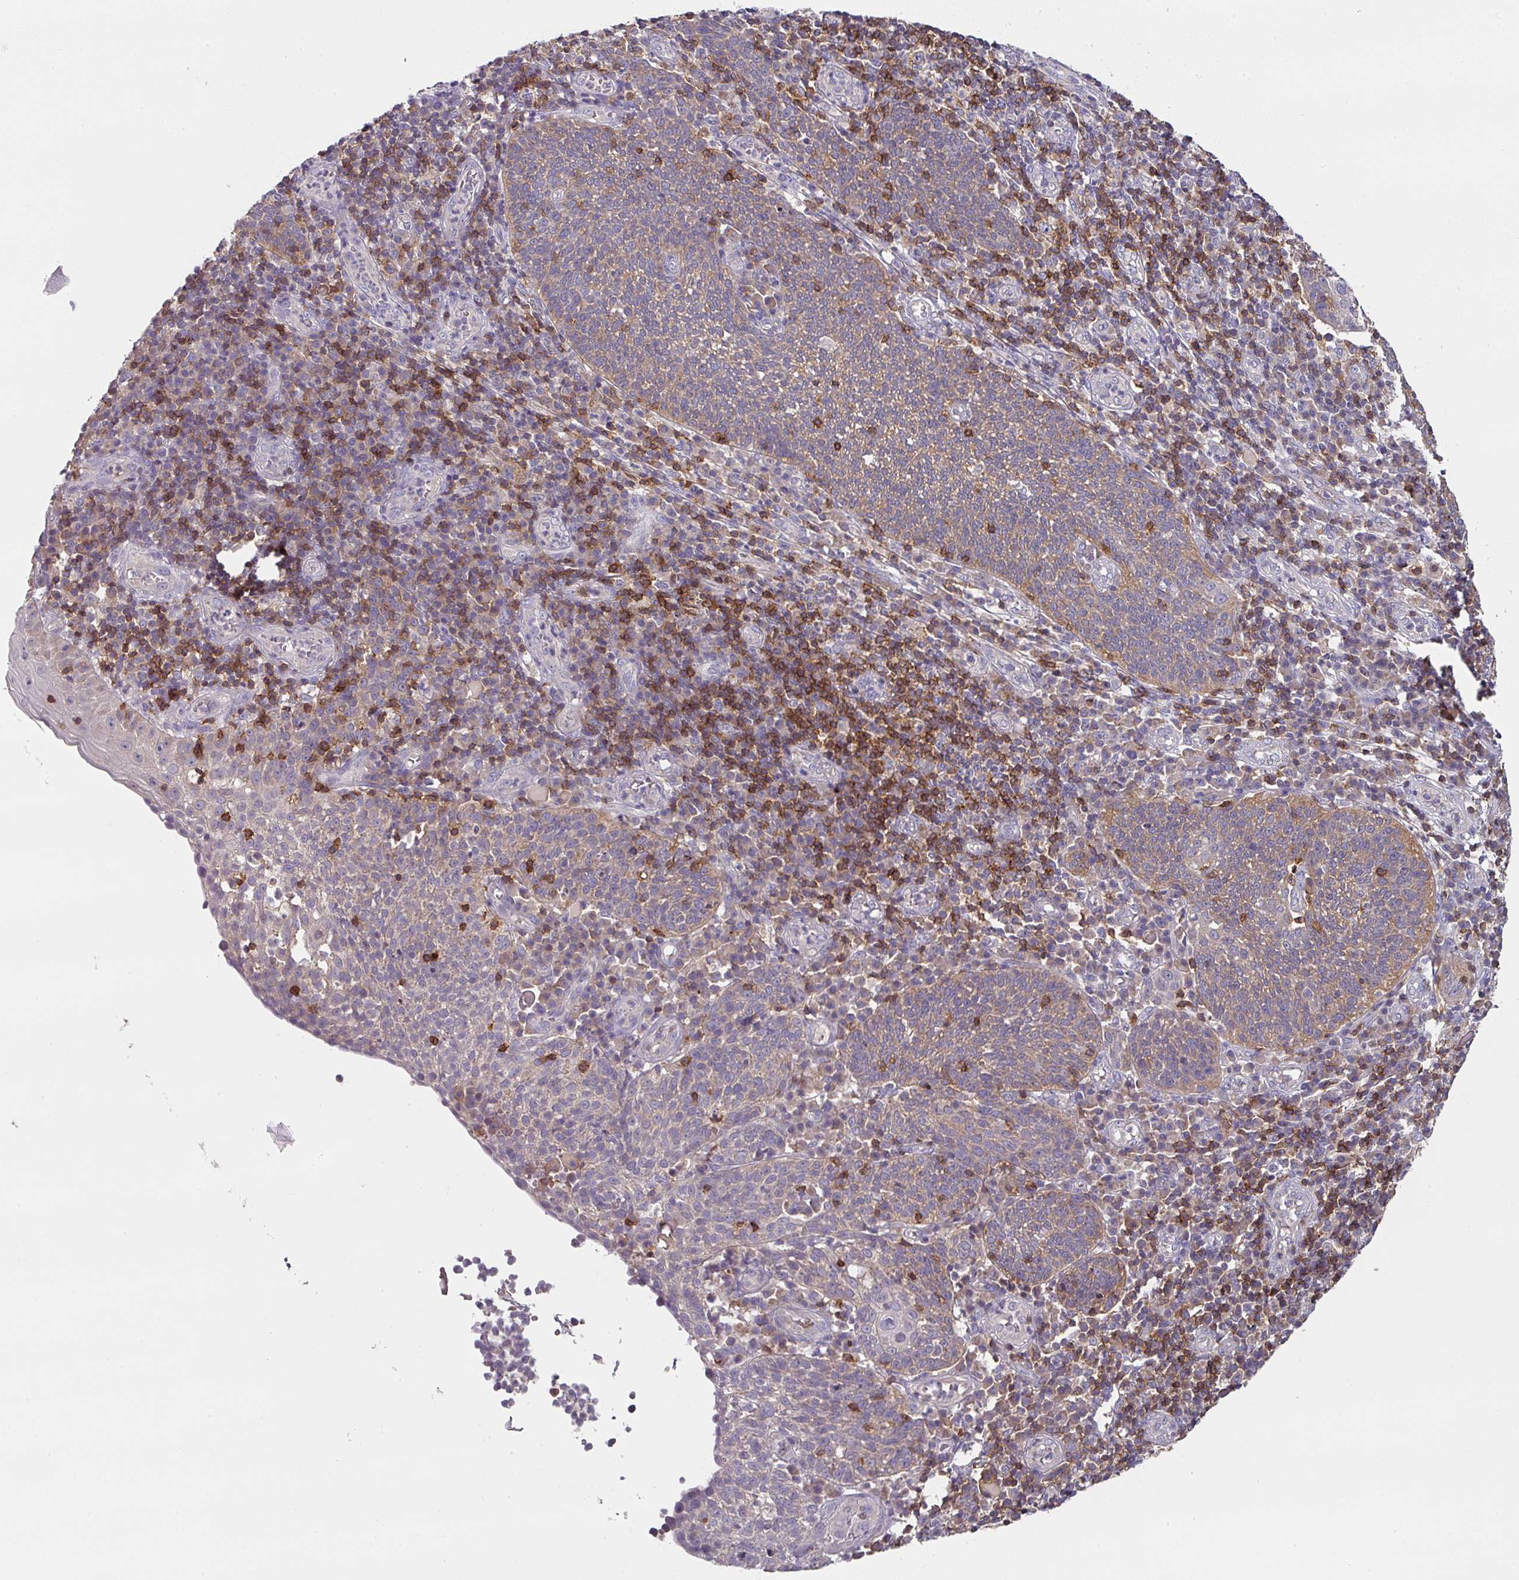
{"staining": {"intensity": "moderate", "quantity": "25%-75%", "location": "cytoplasmic/membranous"}, "tissue": "cervical cancer", "cell_type": "Tumor cells", "image_type": "cancer", "snomed": [{"axis": "morphology", "description": "Squamous cell carcinoma, NOS"}, {"axis": "topography", "description": "Cervix"}], "caption": "A histopathology image of human cervical squamous cell carcinoma stained for a protein shows moderate cytoplasmic/membranous brown staining in tumor cells.", "gene": "CD3G", "patient": {"sex": "female", "age": 34}}